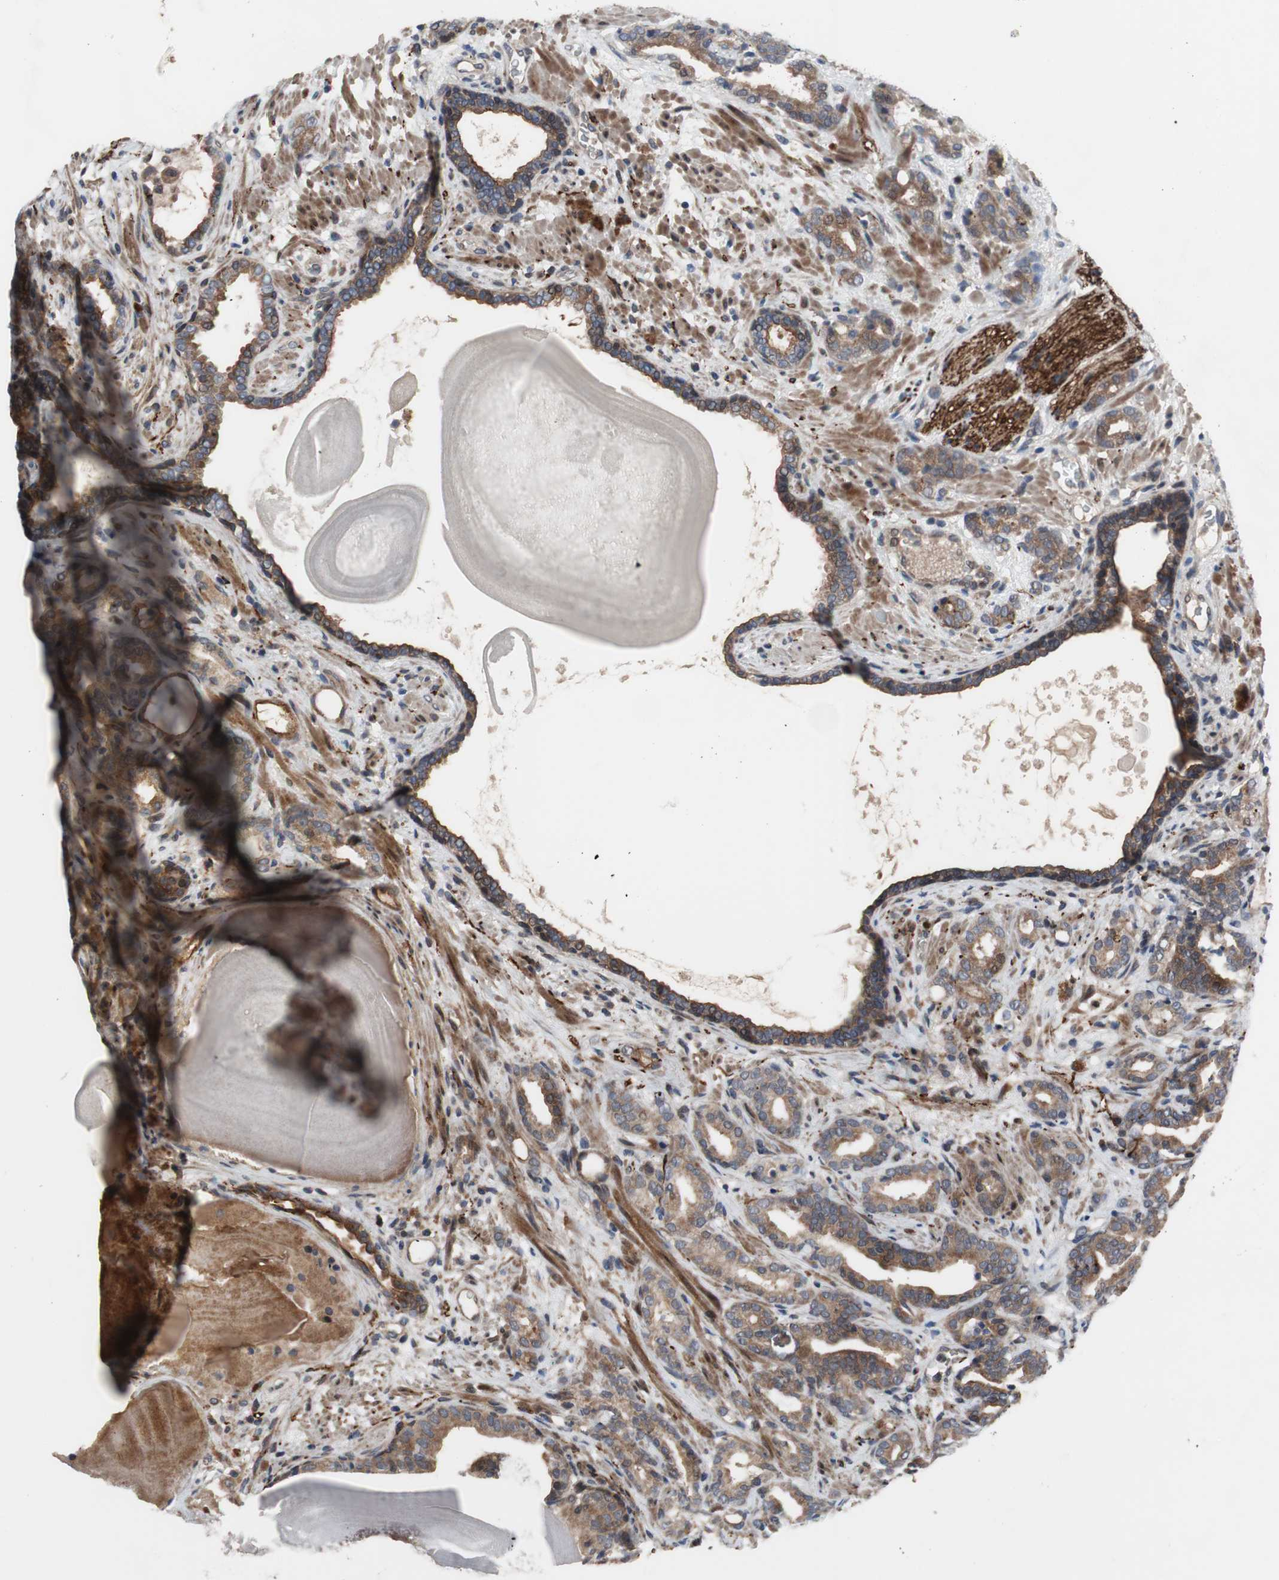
{"staining": {"intensity": "moderate", "quantity": ">75%", "location": "cytoplasmic/membranous"}, "tissue": "prostate cancer", "cell_type": "Tumor cells", "image_type": "cancer", "snomed": [{"axis": "morphology", "description": "Adenocarcinoma, Low grade"}, {"axis": "topography", "description": "Prostate"}], "caption": "Prostate cancer stained for a protein shows moderate cytoplasmic/membranous positivity in tumor cells.", "gene": "OAZ1", "patient": {"sex": "male", "age": 63}}